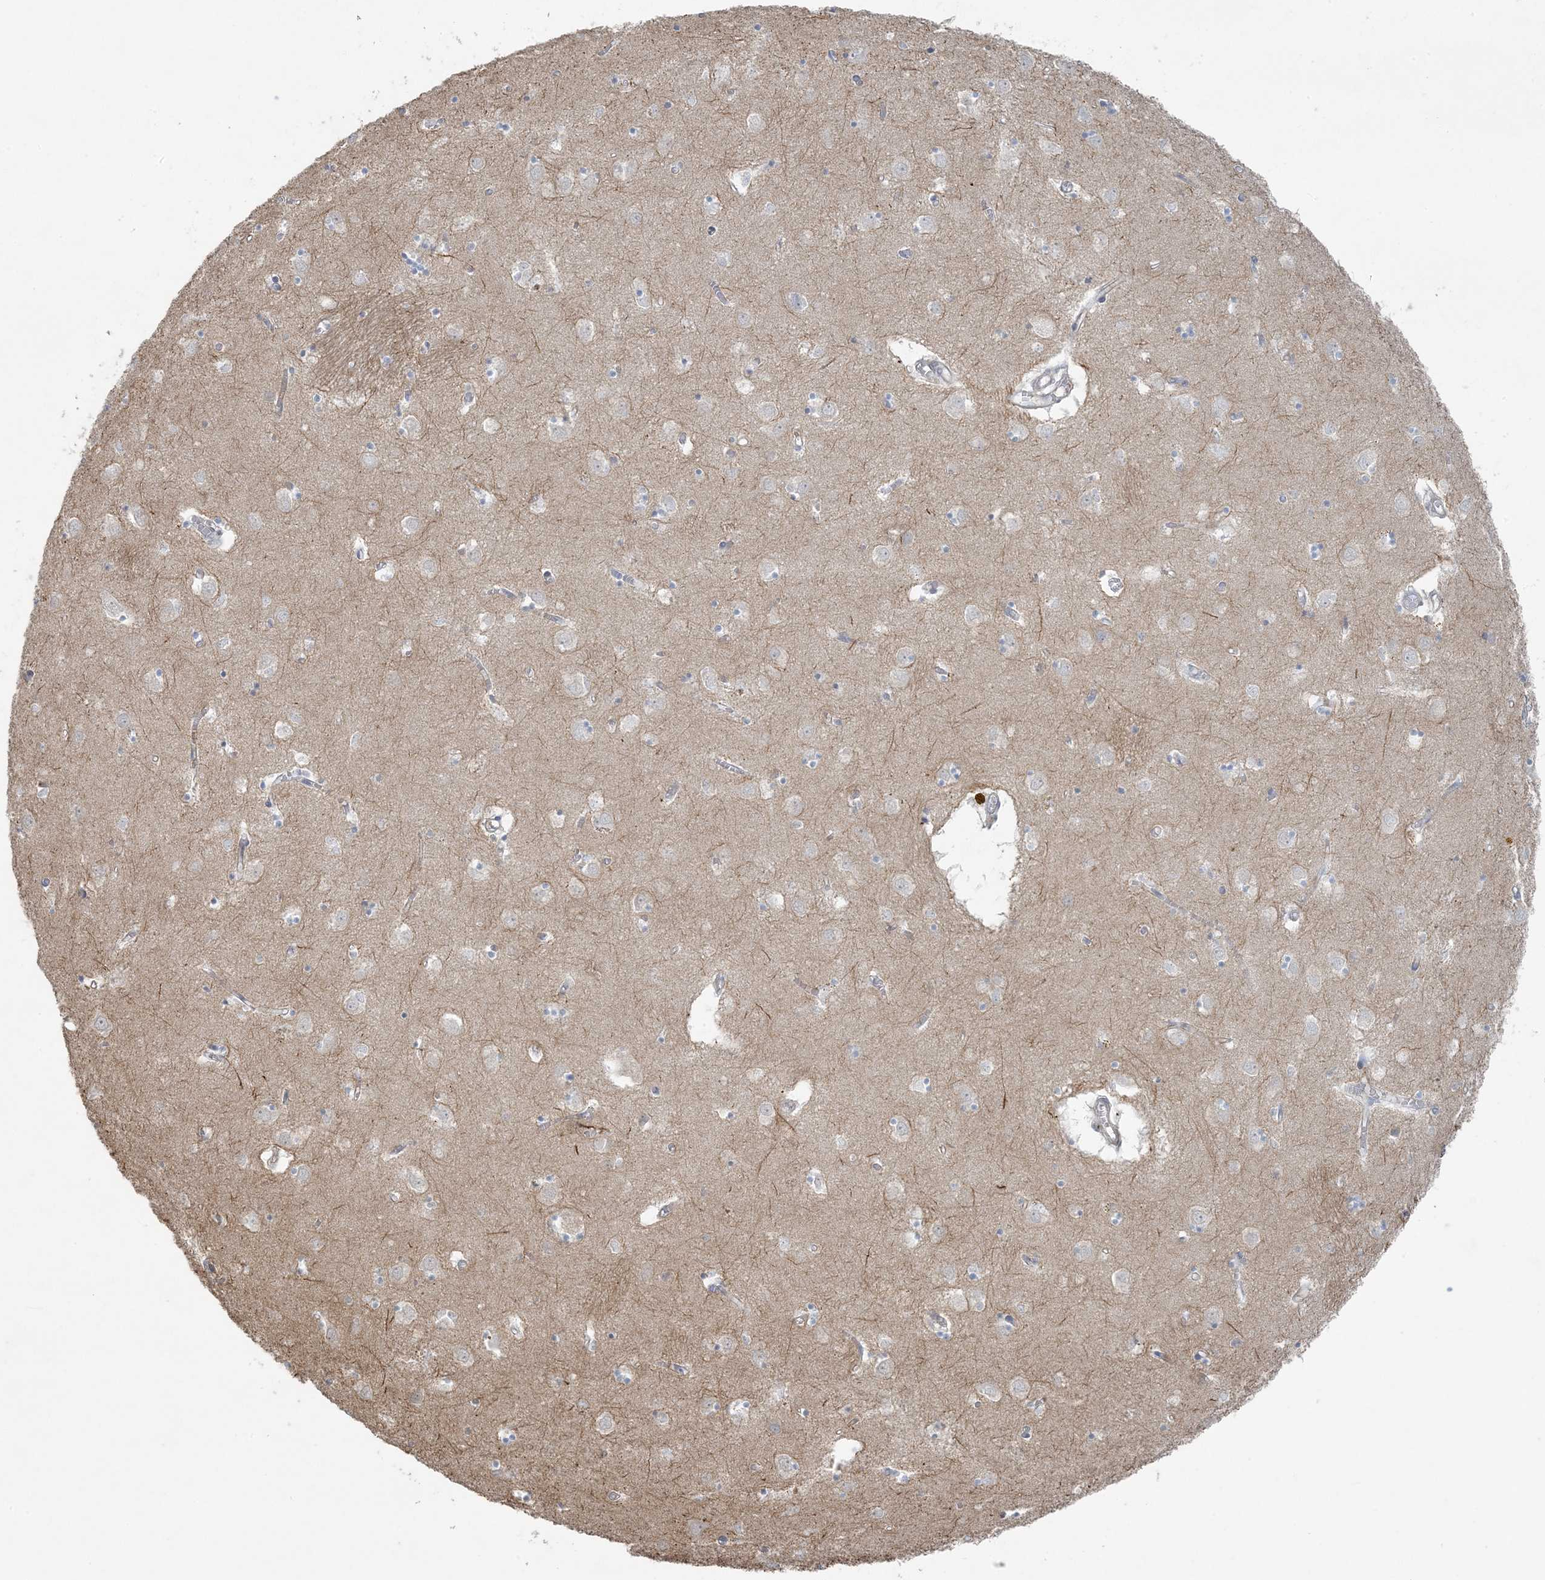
{"staining": {"intensity": "negative", "quantity": "none", "location": "none"}, "tissue": "caudate", "cell_type": "Glial cells", "image_type": "normal", "snomed": [{"axis": "morphology", "description": "Normal tissue, NOS"}, {"axis": "topography", "description": "Lateral ventricle wall"}], "caption": "Glial cells show no significant staining in normal caudate. Nuclei are stained in blue.", "gene": "PIK3R4", "patient": {"sex": "male", "age": 70}}